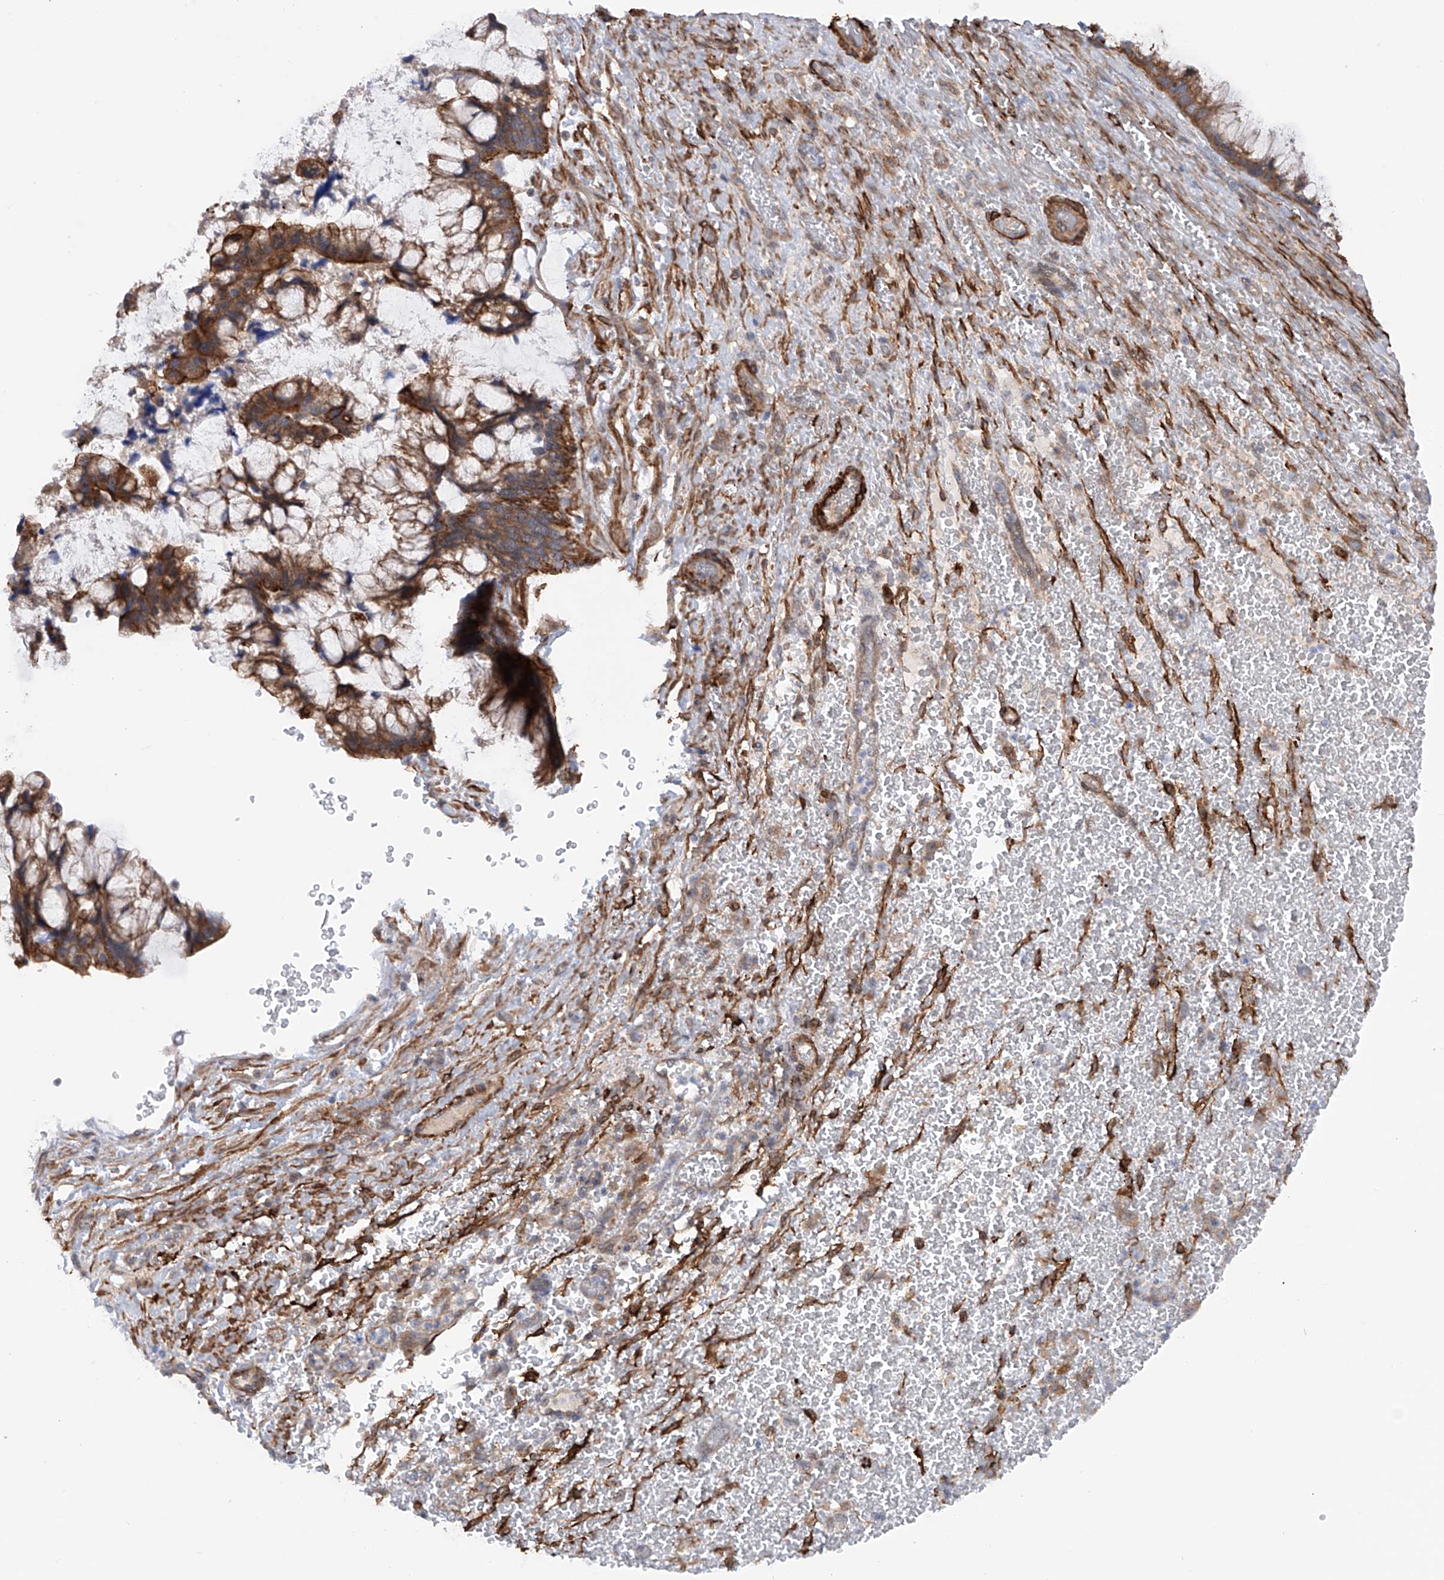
{"staining": {"intensity": "strong", "quantity": ">75%", "location": "cytoplasmic/membranous"}, "tissue": "ovarian cancer", "cell_type": "Tumor cells", "image_type": "cancer", "snomed": [{"axis": "morphology", "description": "Cystadenocarcinoma, mucinous, NOS"}, {"axis": "topography", "description": "Ovary"}], "caption": "Protein expression analysis of human ovarian cancer reveals strong cytoplasmic/membranous staining in about >75% of tumor cells.", "gene": "ZNF490", "patient": {"sex": "female", "age": 37}}